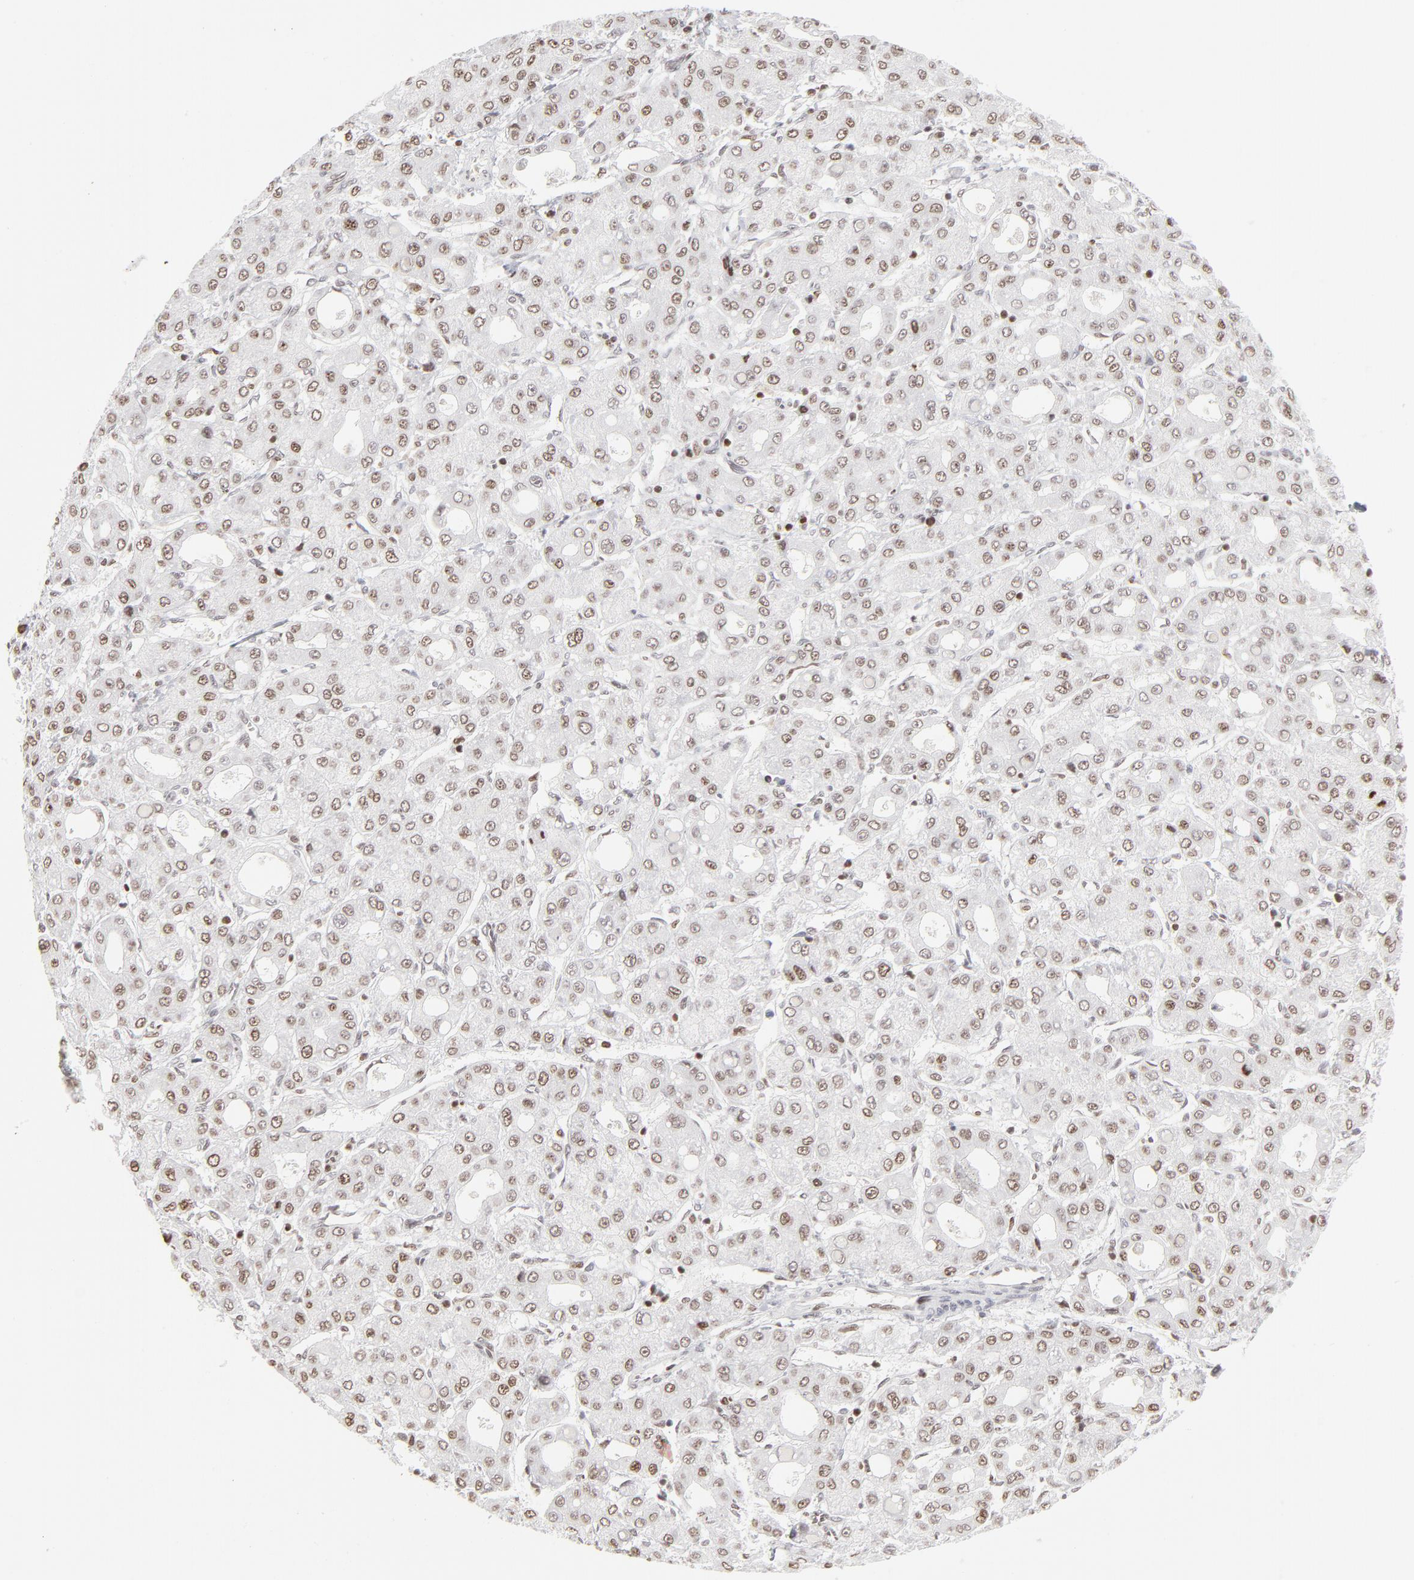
{"staining": {"intensity": "weak", "quantity": "25%-75%", "location": "nuclear"}, "tissue": "liver cancer", "cell_type": "Tumor cells", "image_type": "cancer", "snomed": [{"axis": "morphology", "description": "Carcinoma, Hepatocellular, NOS"}, {"axis": "topography", "description": "Liver"}], "caption": "A brown stain shows weak nuclear expression of a protein in hepatocellular carcinoma (liver) tumor cells.", "gene": "PARP1", "patient": {"sex": "male", "age": 69}}